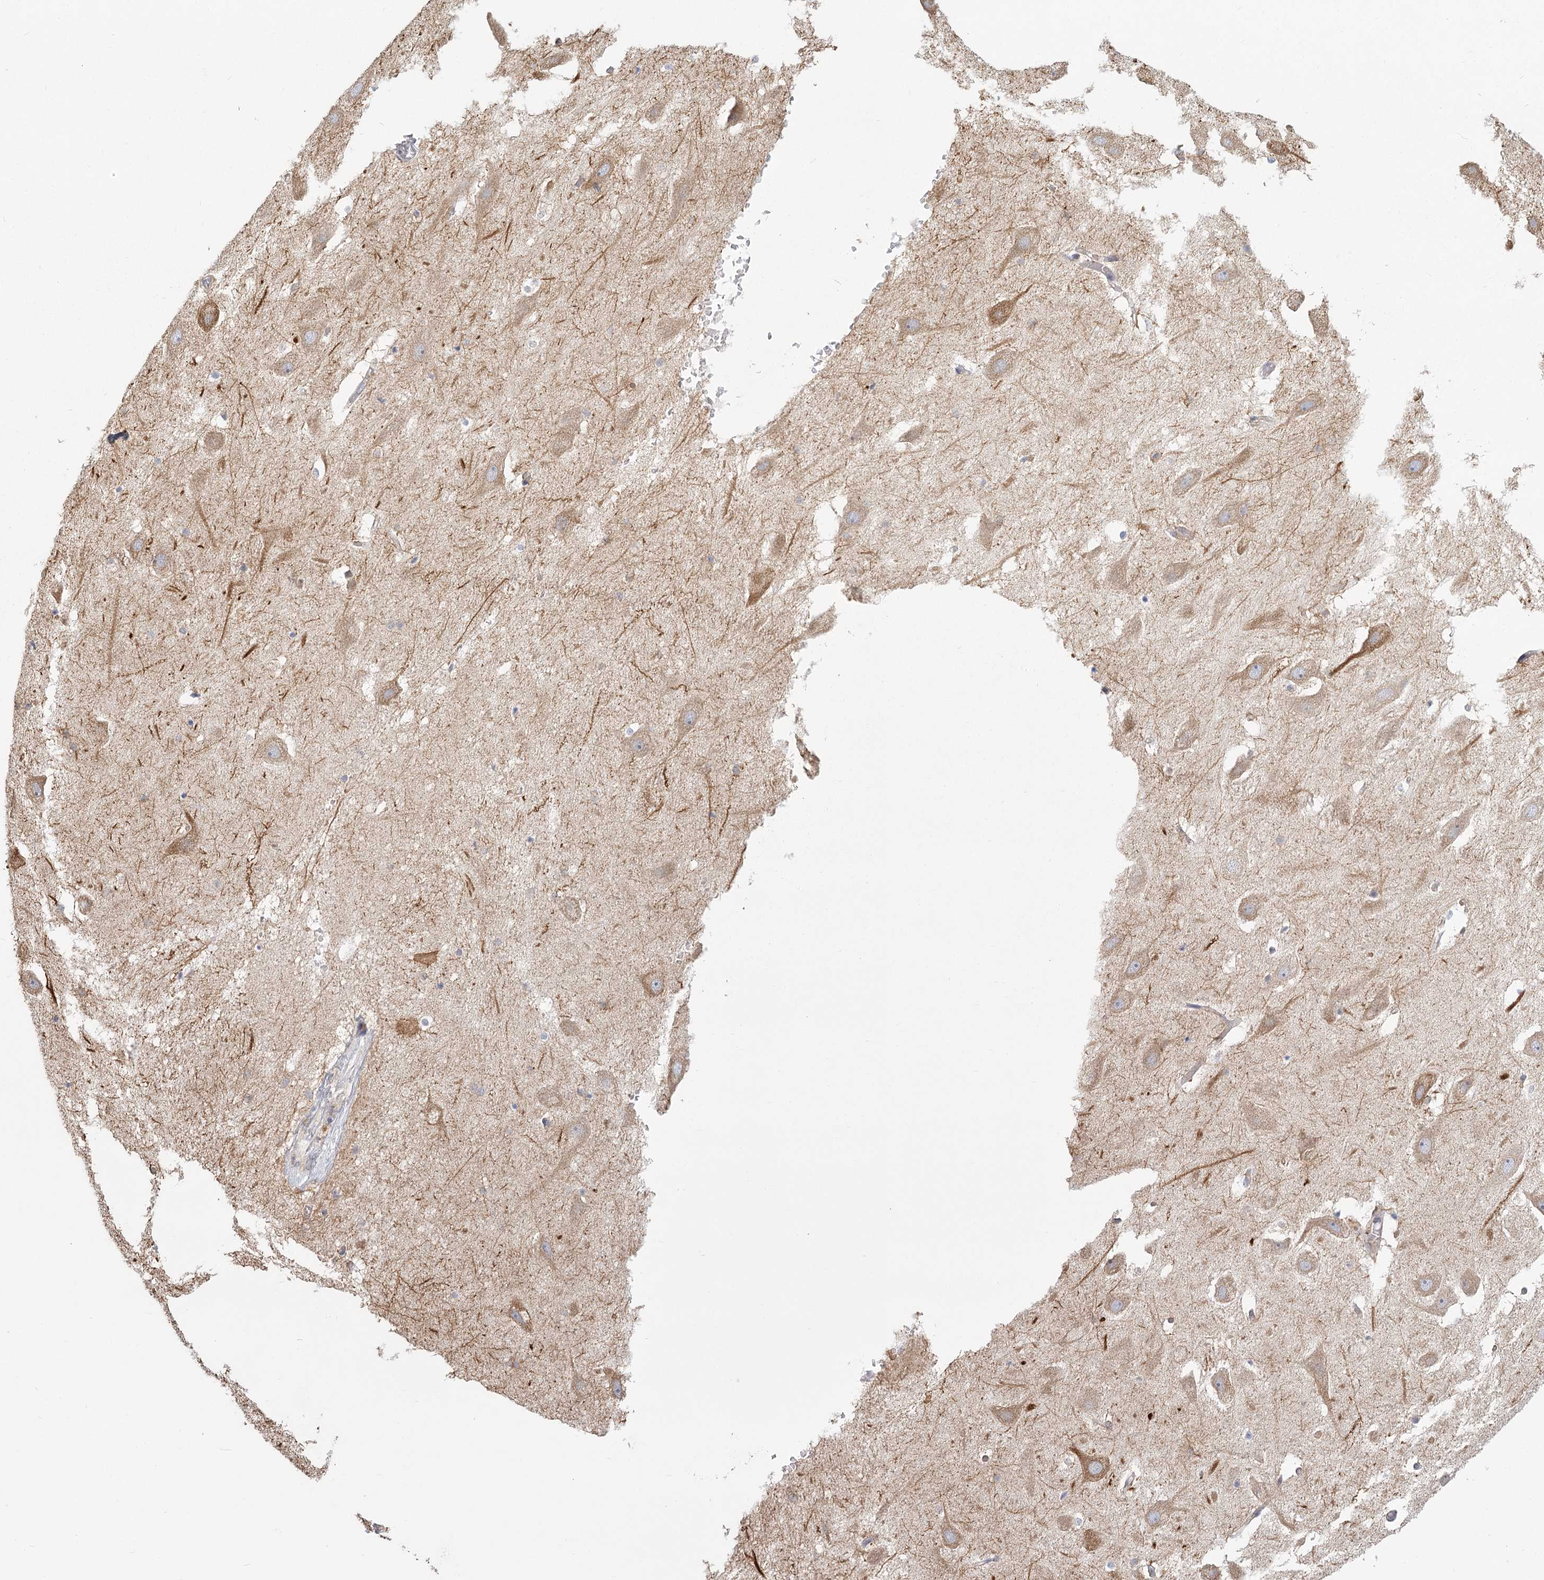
{"staining": {"intensity": "weak", "quantity": "<25%", "location": "cytoplasmic/membranous"}, "tissue": "hippocampus", "cell_type": "Glial cells", "image_type": "normal", "snomed": [{"axis": "morphology", "description": "Normal tissue, NOS"}, {"axis": "topography", "description": "Hippocampus"}], "caption": "Photomicrograph shows no significant protein staining in glial cells of benign hippocampus. (DAB immunohistochemistry visualized using brightfield microscopy, high magnification).", "gene": "CNTLN", "patient": {"sex": "female", "age": 52}}